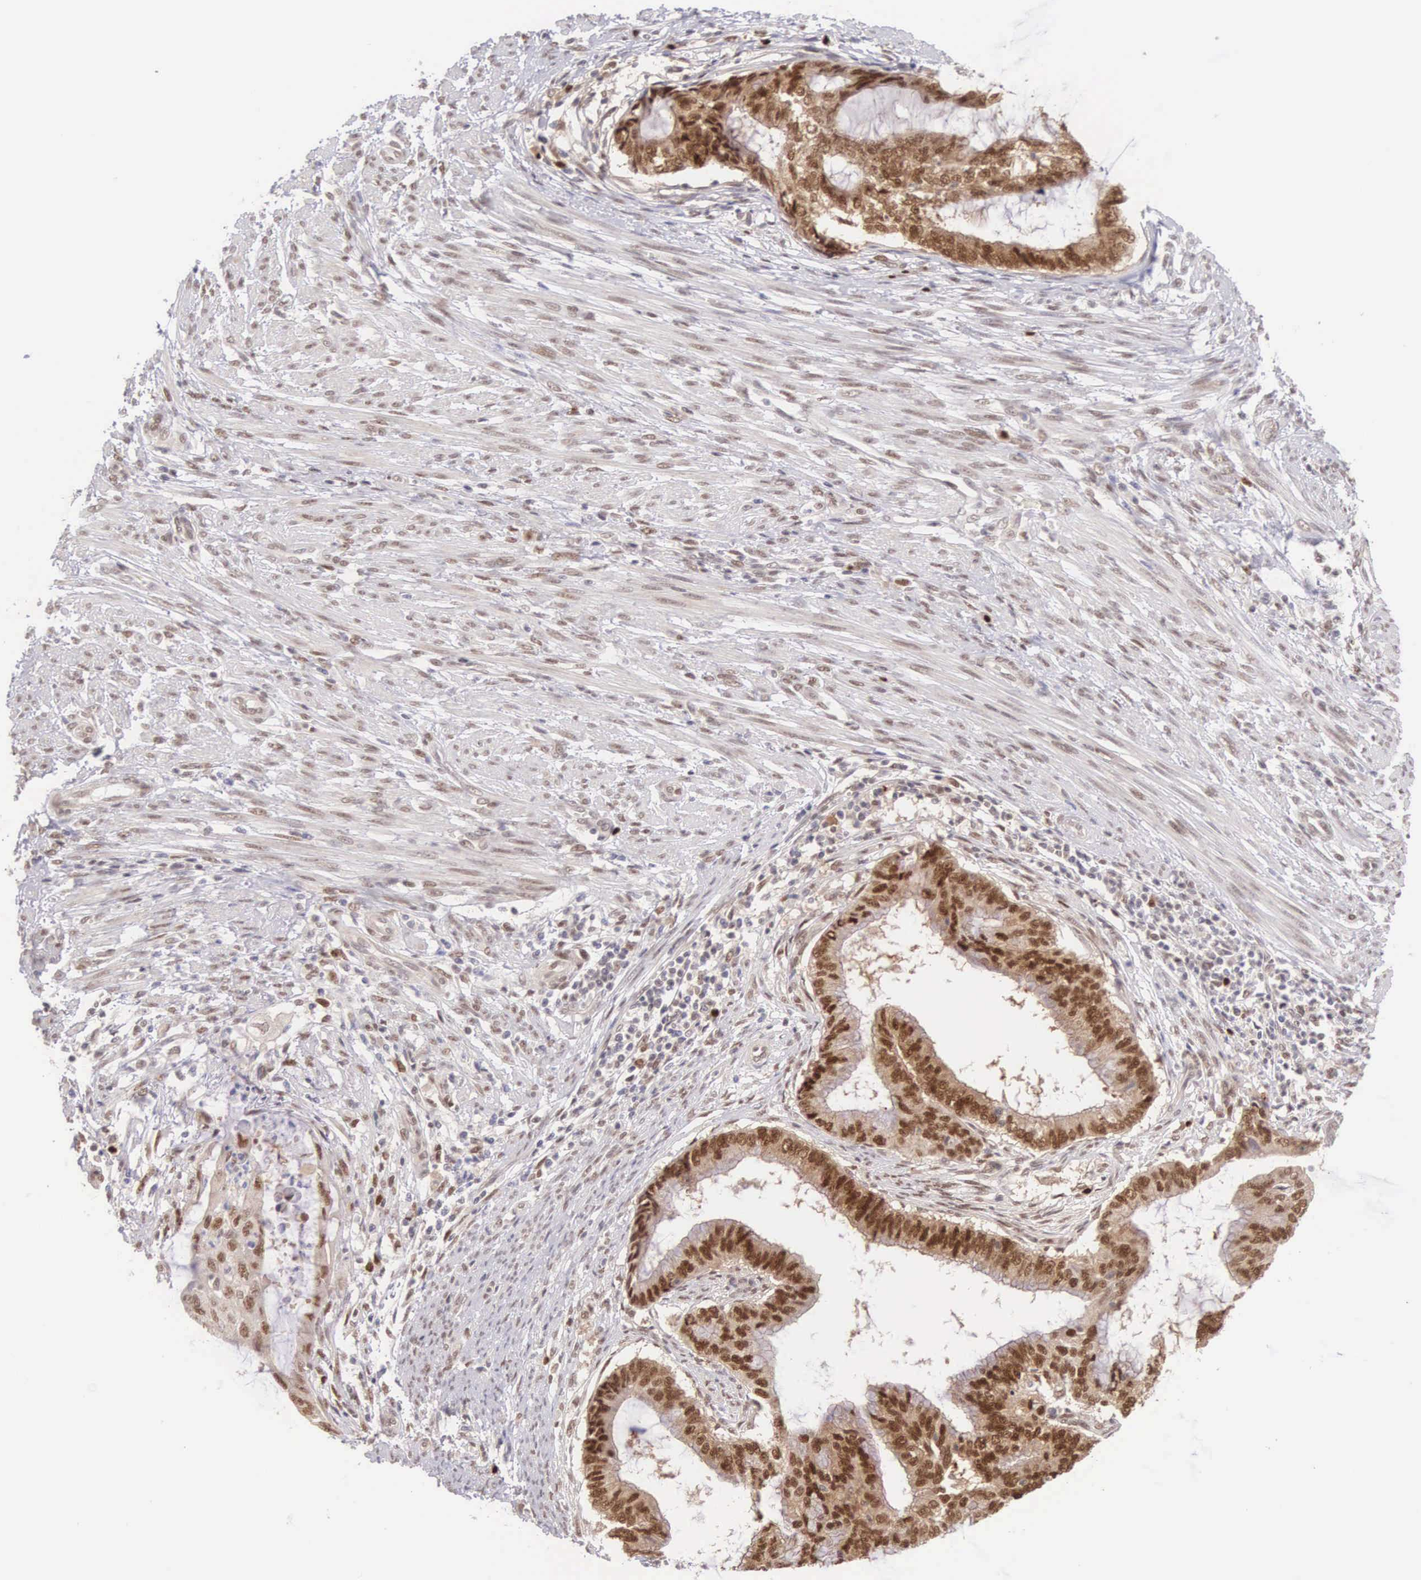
{"staining": {"intensity": "strong", "quantity": ">75%", "location": "nuclear"}, "tissue": "endometrial cancer", "cell_type": "Tumor cells", "image_type": "cancer", "snomed": [{"axis": "morphology", "description": "Adenocarcinoma, NOS"}, {"axis": "topography", "description": "Endometrium"}], "caption": "About >75% of tumor cells in adenocarcinoma (endometrial) display strong nuclear protein staining as visualized by brown immunohistochemical staining.", "gene": "CCDC117", "patient": {"sex": "female", "age": 63}}